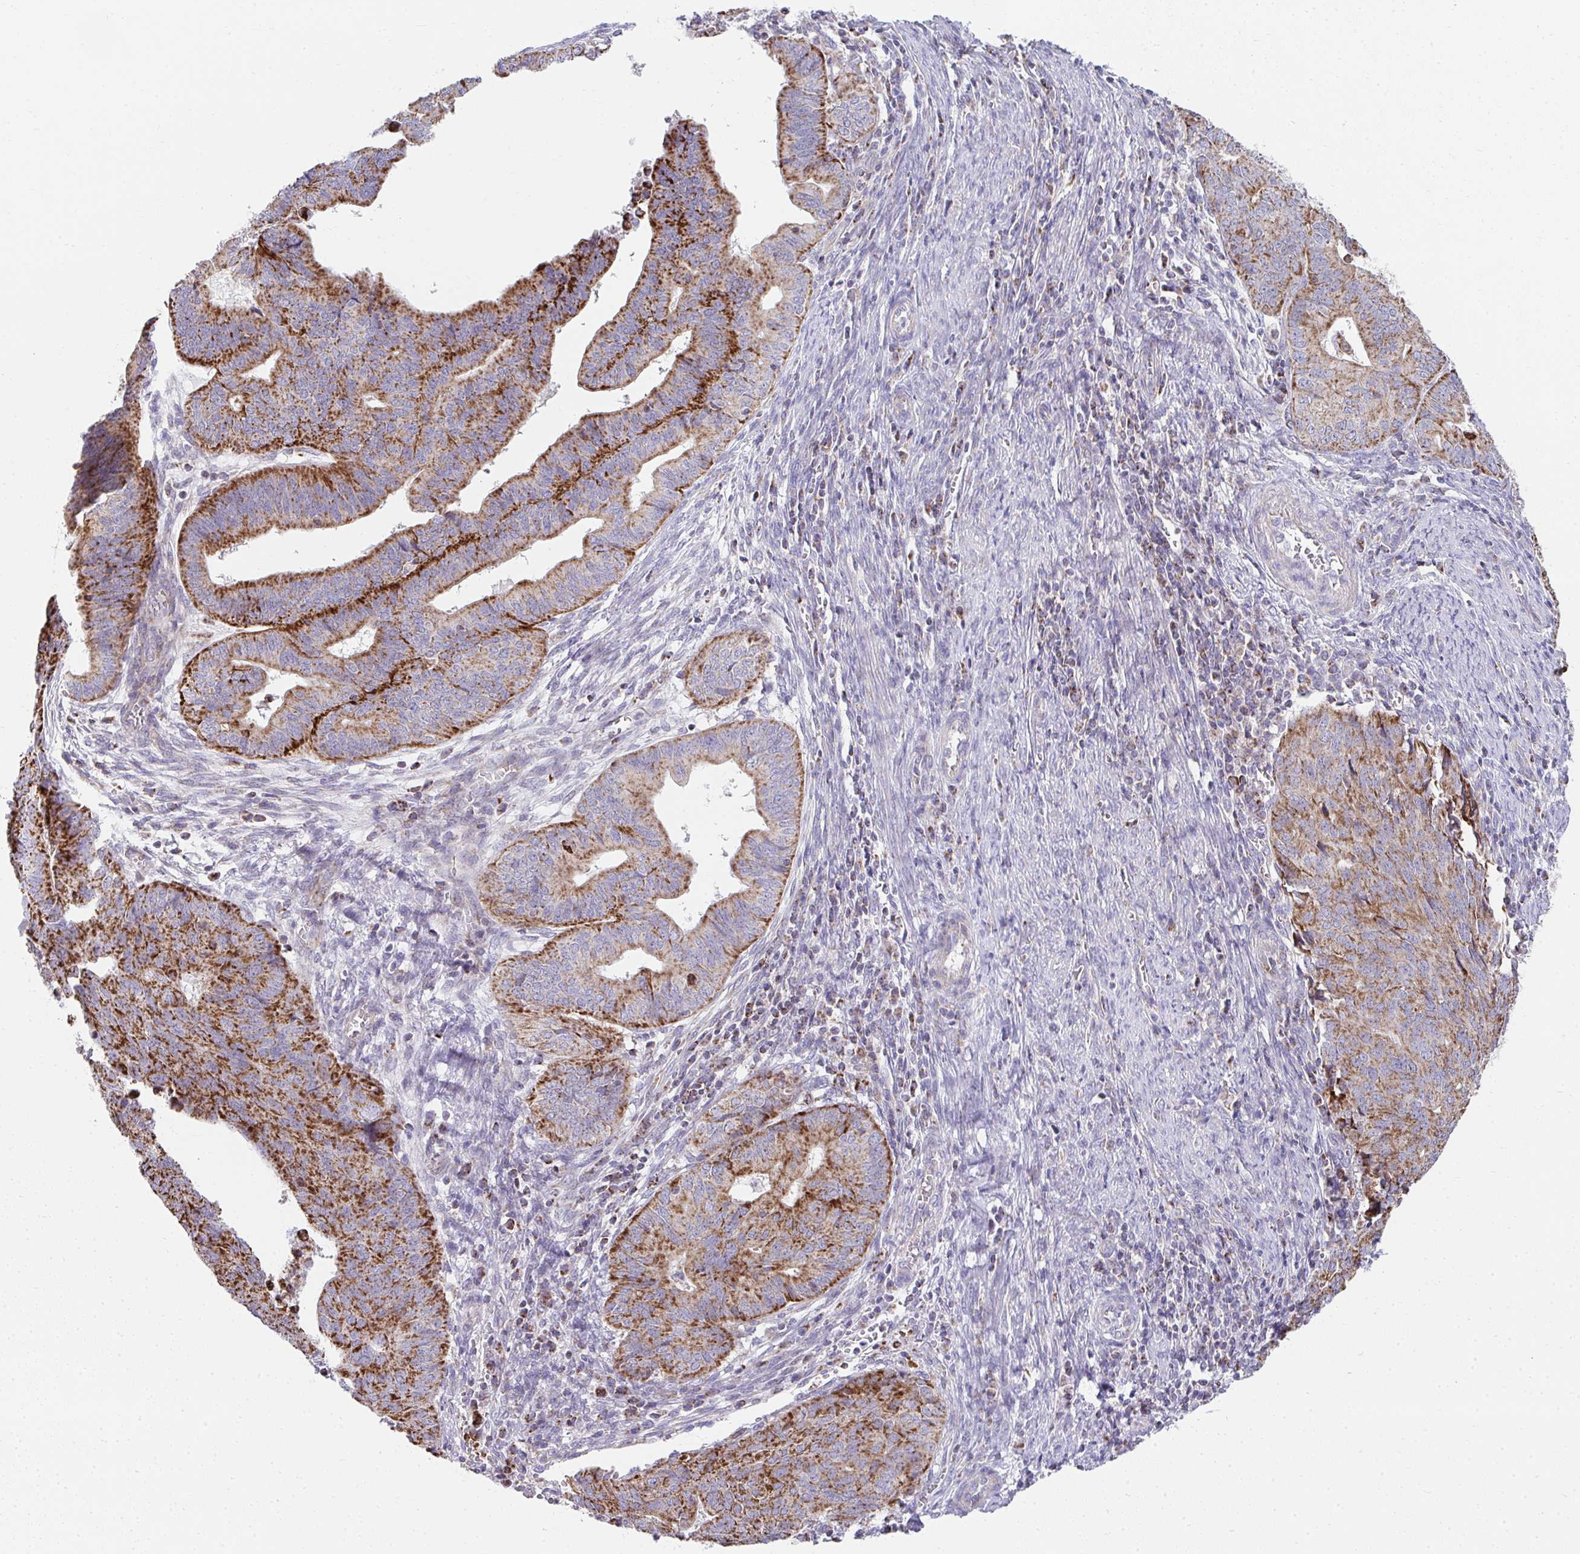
{"staining": {"intensity": "strong", "quantity": ">75%", "location": "cytoplasmic/membranous"}, "tissue": "endometrial cancer", "cell_type": "Tumor cells", "image_type": "cancer", "snomed": [{"axis": "morphology", "description": "Adenocarcinoma, NOS"}, {"axis": "topography", "description": "Endometrium"}], "caption": "This is an image of immunohistochemistry staining of endometrial cancer (adenocarcinoma), which shows strong positivity in the cytoplasmic/membranous of tumor cells.", "gene": "PRRG3", "patient": {"sex": "female", "age": 65}}